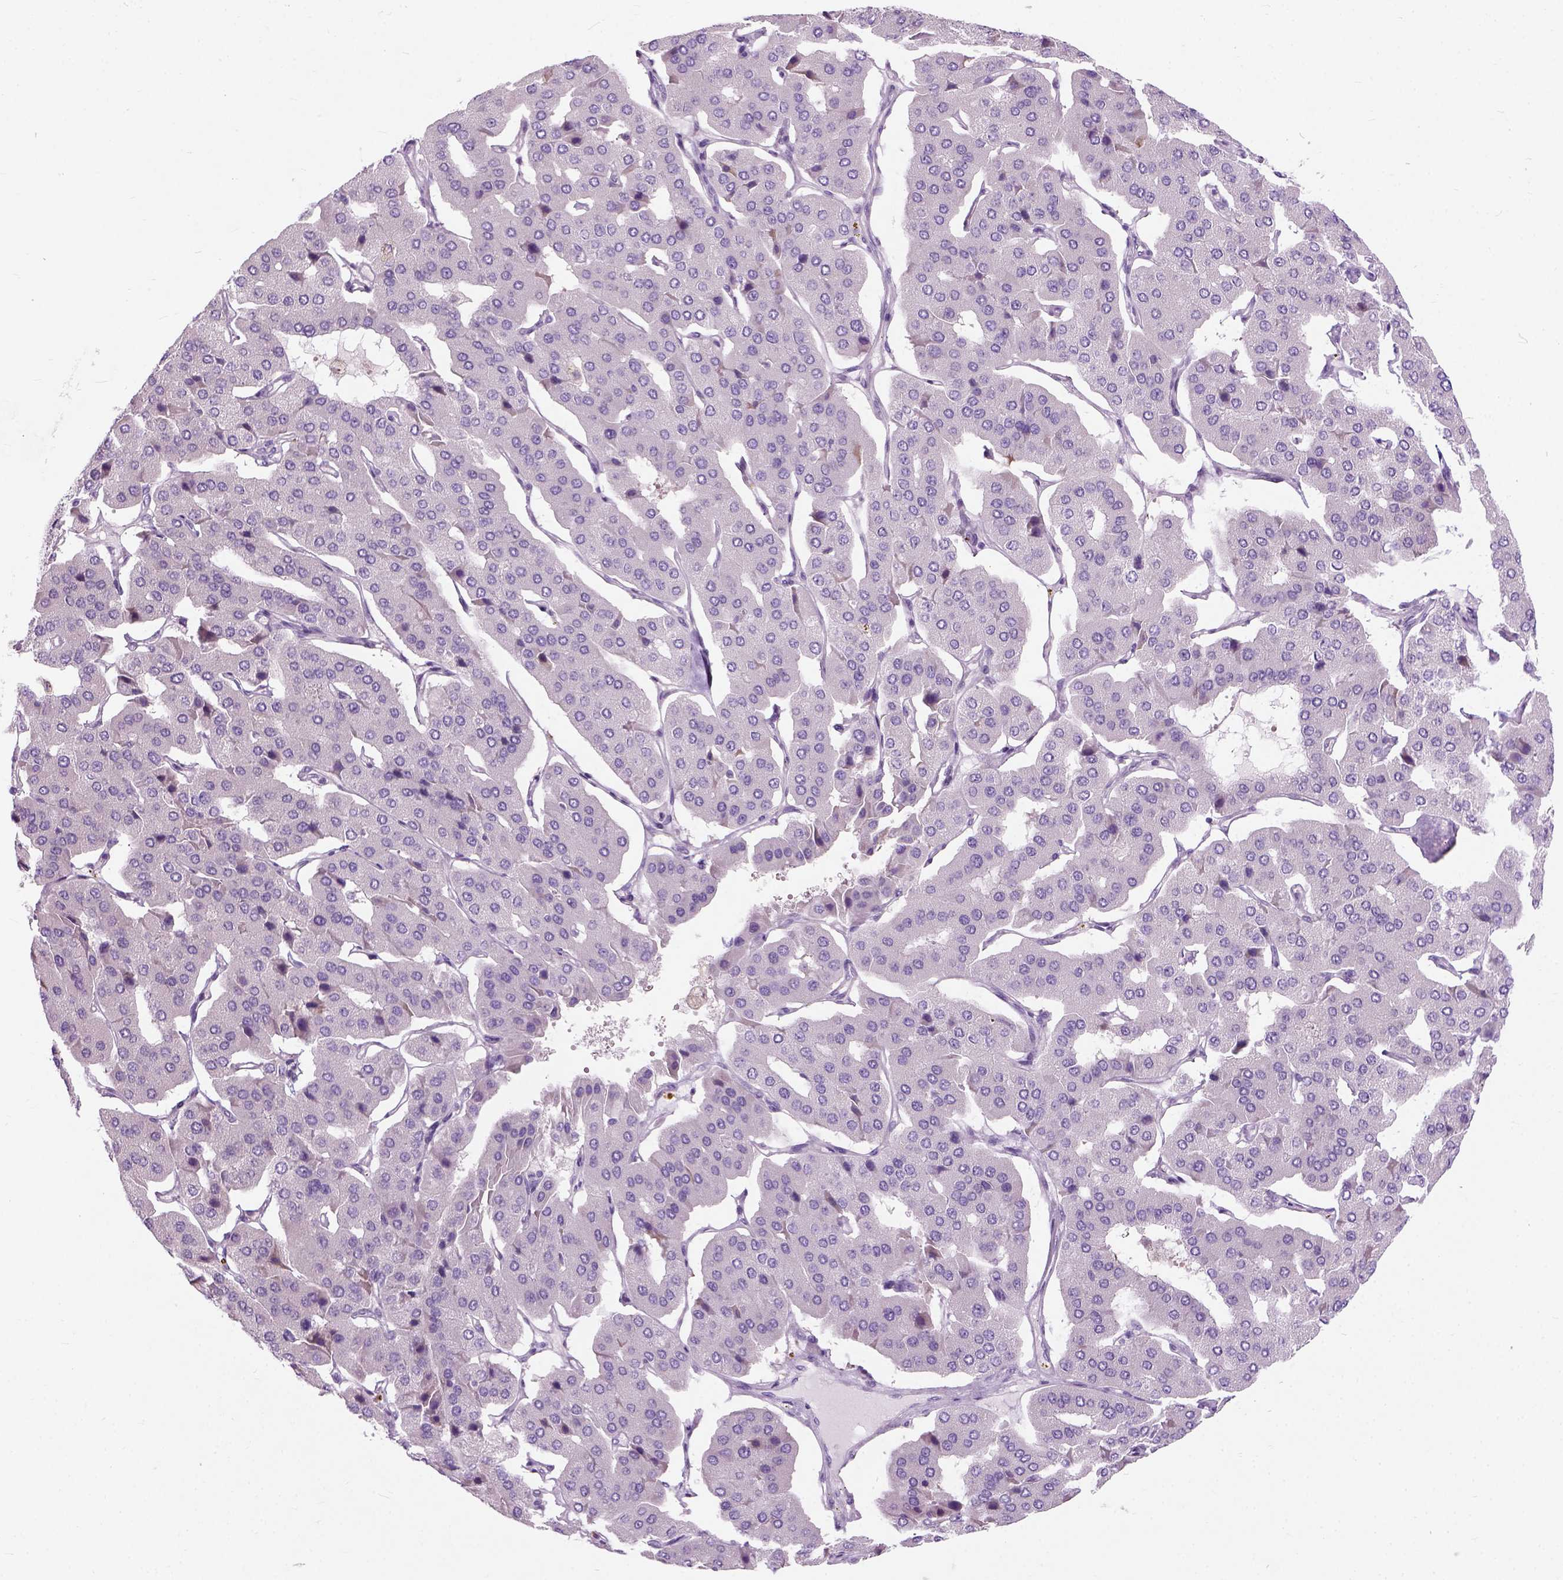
{"staining": {"intensity": "negative", "quantity": "none", "location": "none"}, "tissue": "parathyroid gland", "cell_type": "Glandular cells", "image_type": "normal", "snomed": [{"axis": "morphology", "description": "Normal tissue, NOS"}, {"axis": "morphology", "description": "Adenoma, NOS"}, {"axis": "topography", "description": "Parathyroid gland"}], "caption": "Protein analysis of unremarkable parathyroid gland reveals no significant positivity in glandular cells. The staining was performed using DAB (3,3'-diaminobenzidine) to visualize the protein expression in brown, while the nuclei were stained in blue with hematoxylin (Magnification: 20x).", "gene": "TRIM72", "patient": {"sex": "female", "age": 86}}